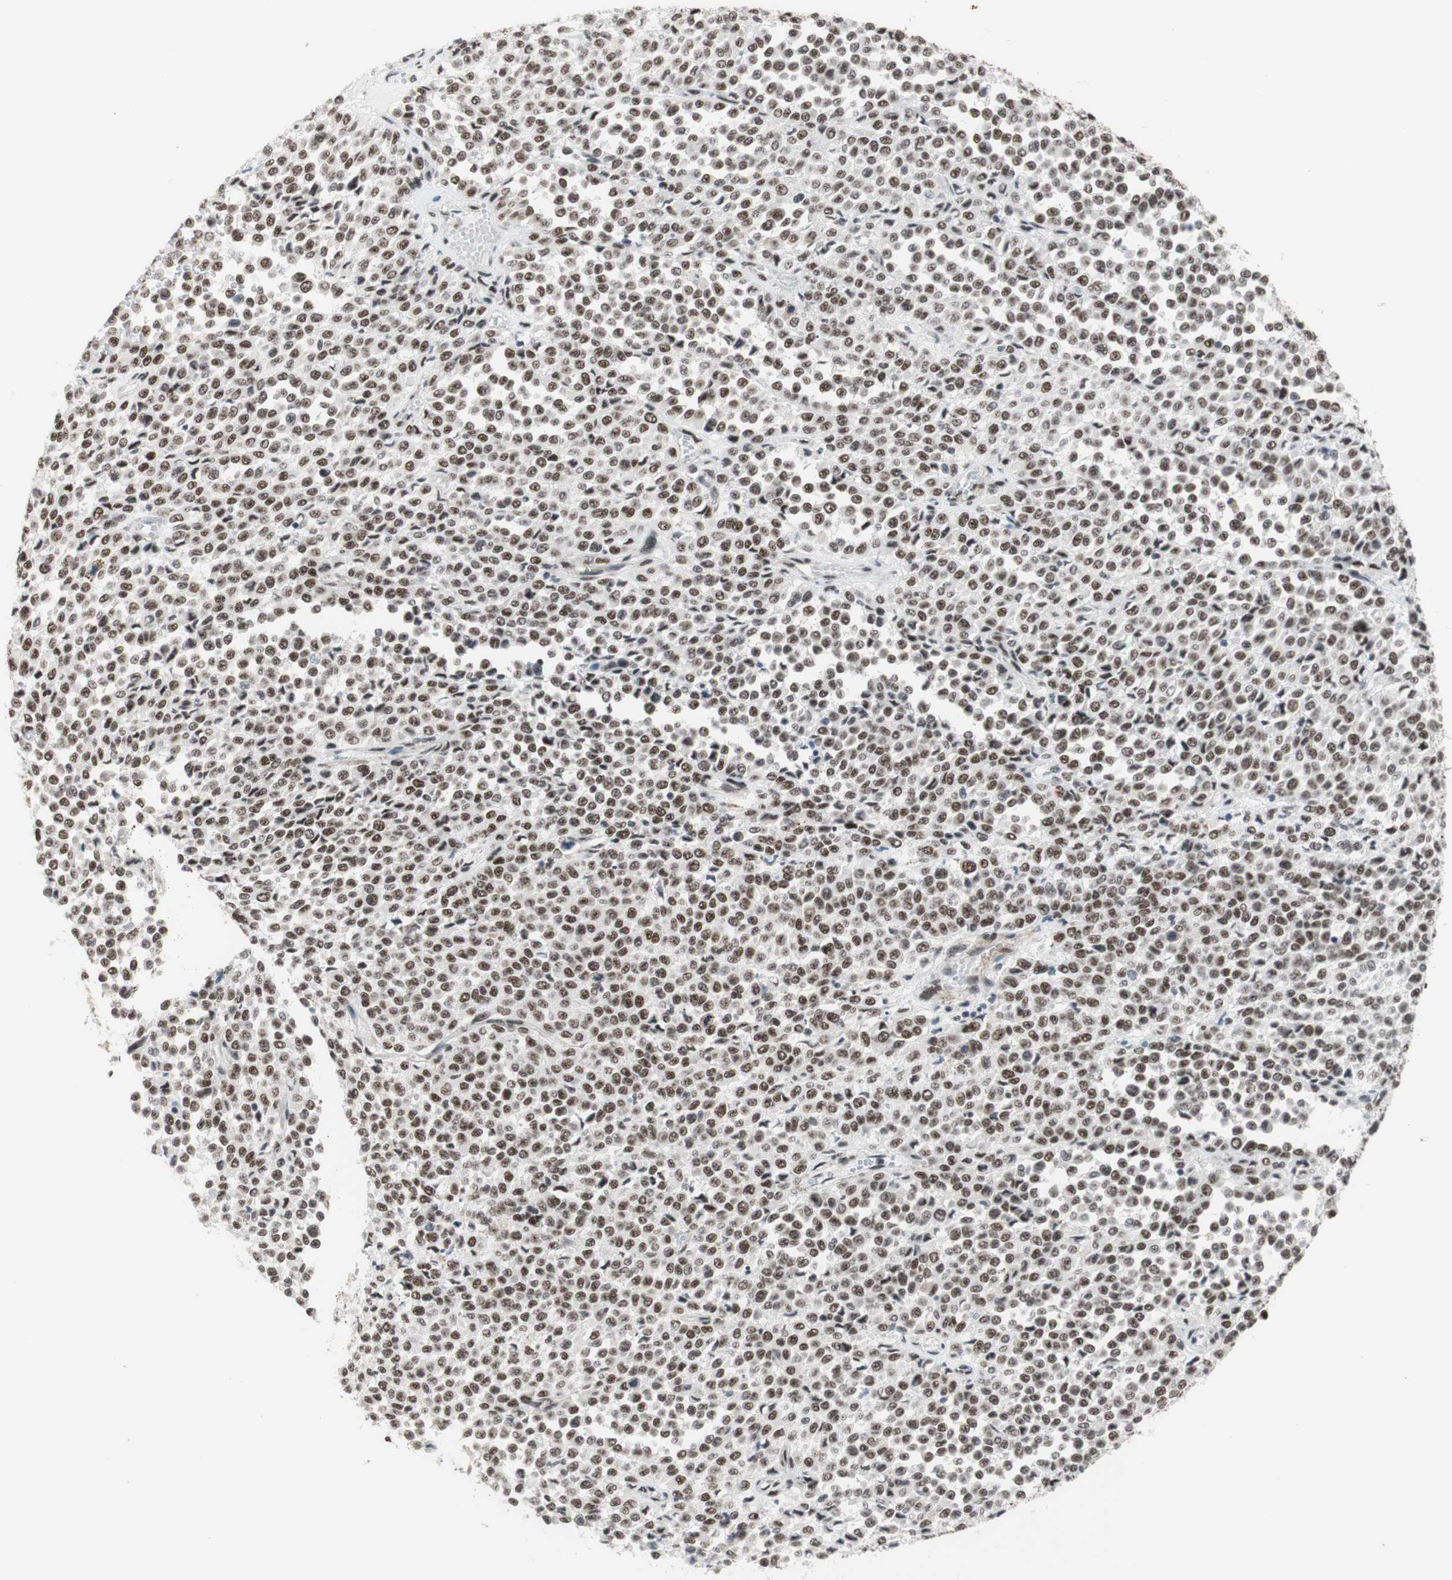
{"staining": {"intensity": "moderate", "quantity": ">75%", "location": "nuclear"}, "tissue": "melanoma", "cell_type": "Tumor cells", "image_type": "cancer", "snomed": [{"axis": "morphology", "description": "Malignant melanoma, Metastatic site"}, {"axis": "topography", "description": "Pancreas"}], "caption": "IHC micrograph of malignant melanoma (metastatic site) stained for a protein (brown), which shows medium levels of moderate nuclear expression in about >75% of tumor cells.", "gene": "PRPF19", "patient": {"sex": "female", "age": 30}}